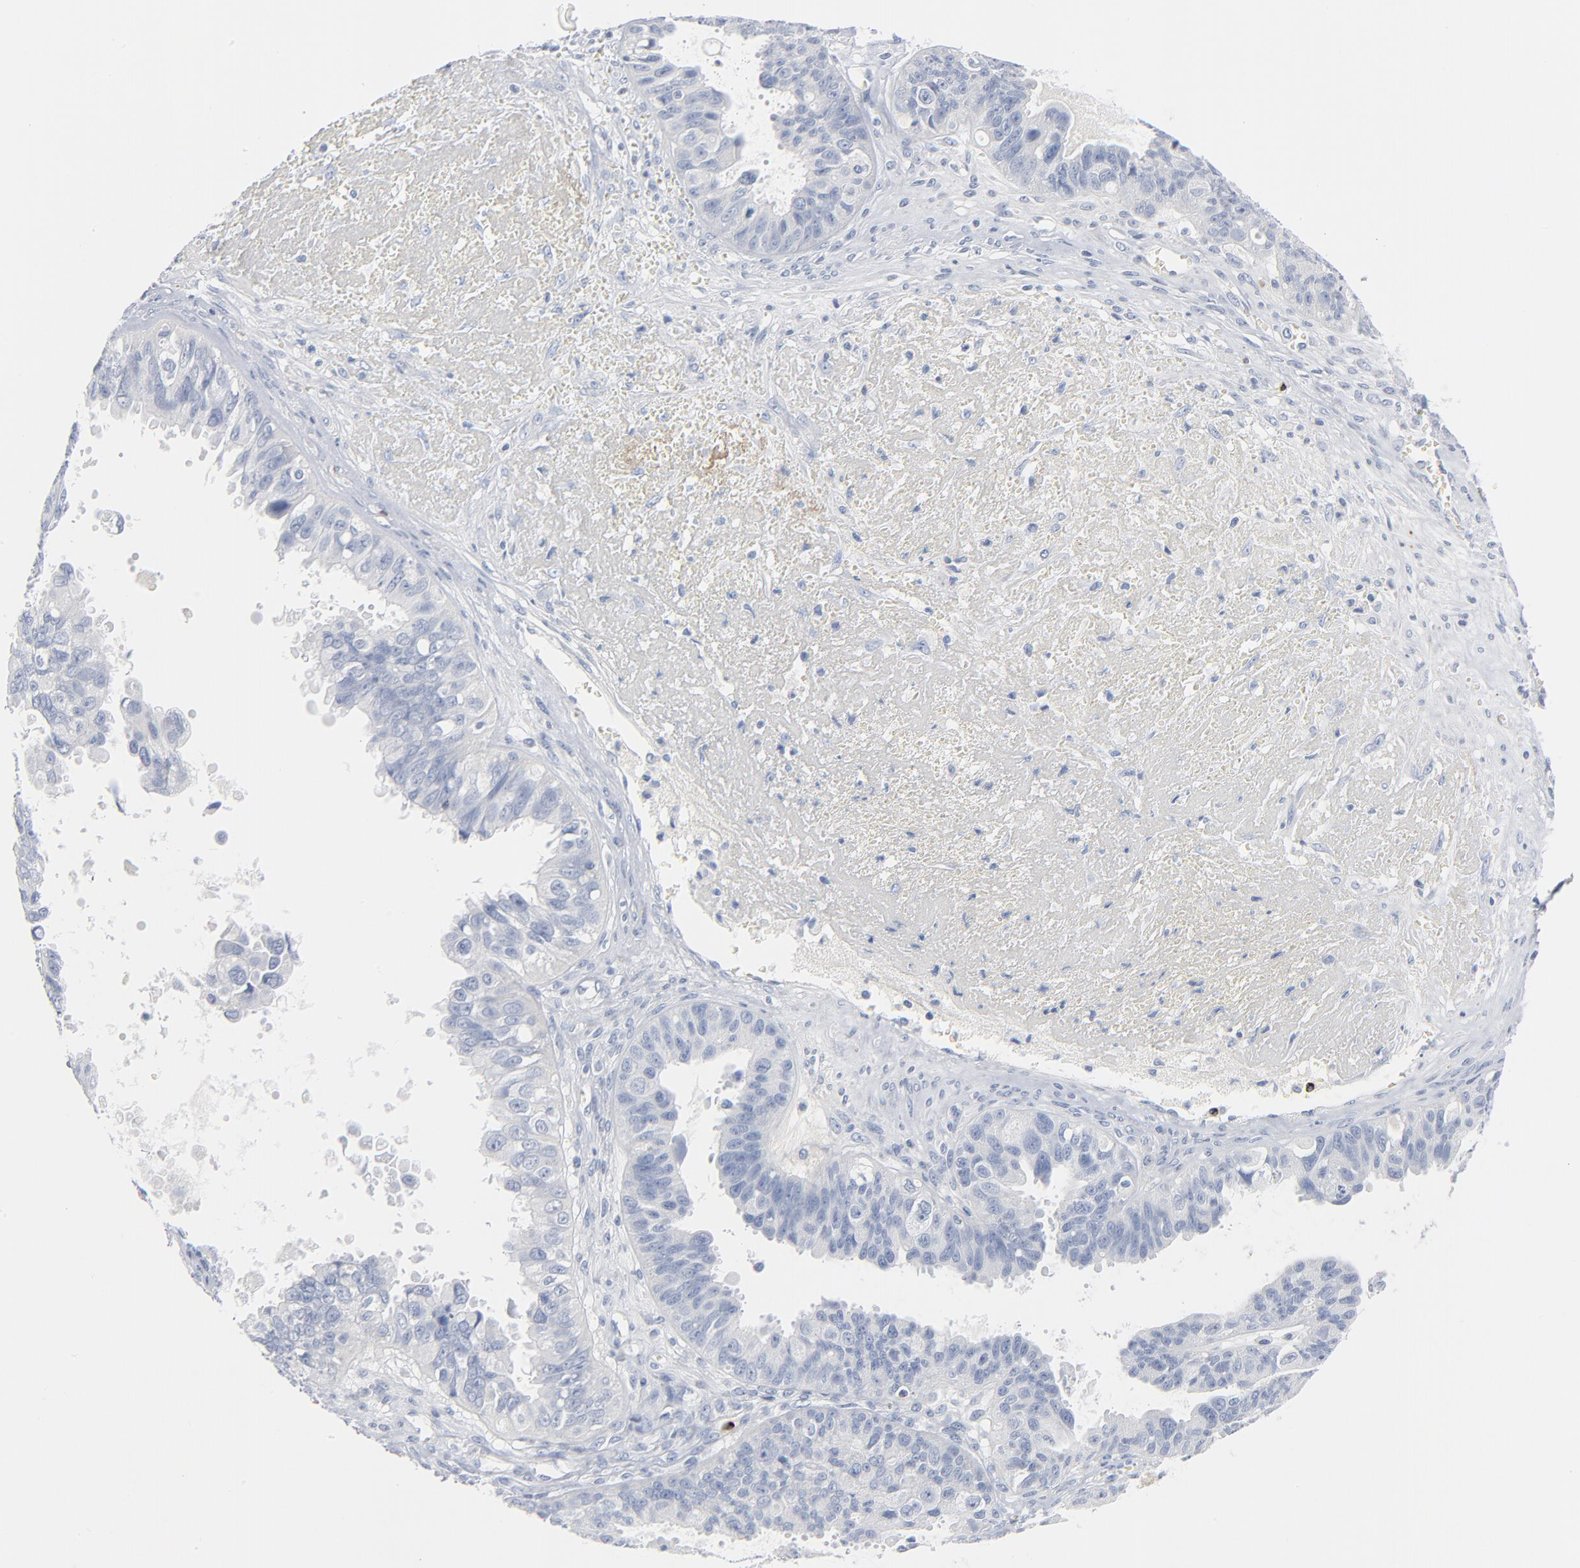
{"staining": {"intensity": "negative", "quantity": "none", "location": "none"}, "tissue": "ovarian cancer", "cell_type": "Tumor cells", "image_type": "cancer", "snomed": [{"axis": "morphology", "description": "Carcinoma, endometroid"}, {"axis": "topography", "description": "Ovary"}], "caption": "The histopathology image displays no staining of tumor cells in ovarian cancer (endometroid carcinoma).", "gene": "GZMB", "patient": {"sex": "female", "age": 85}}